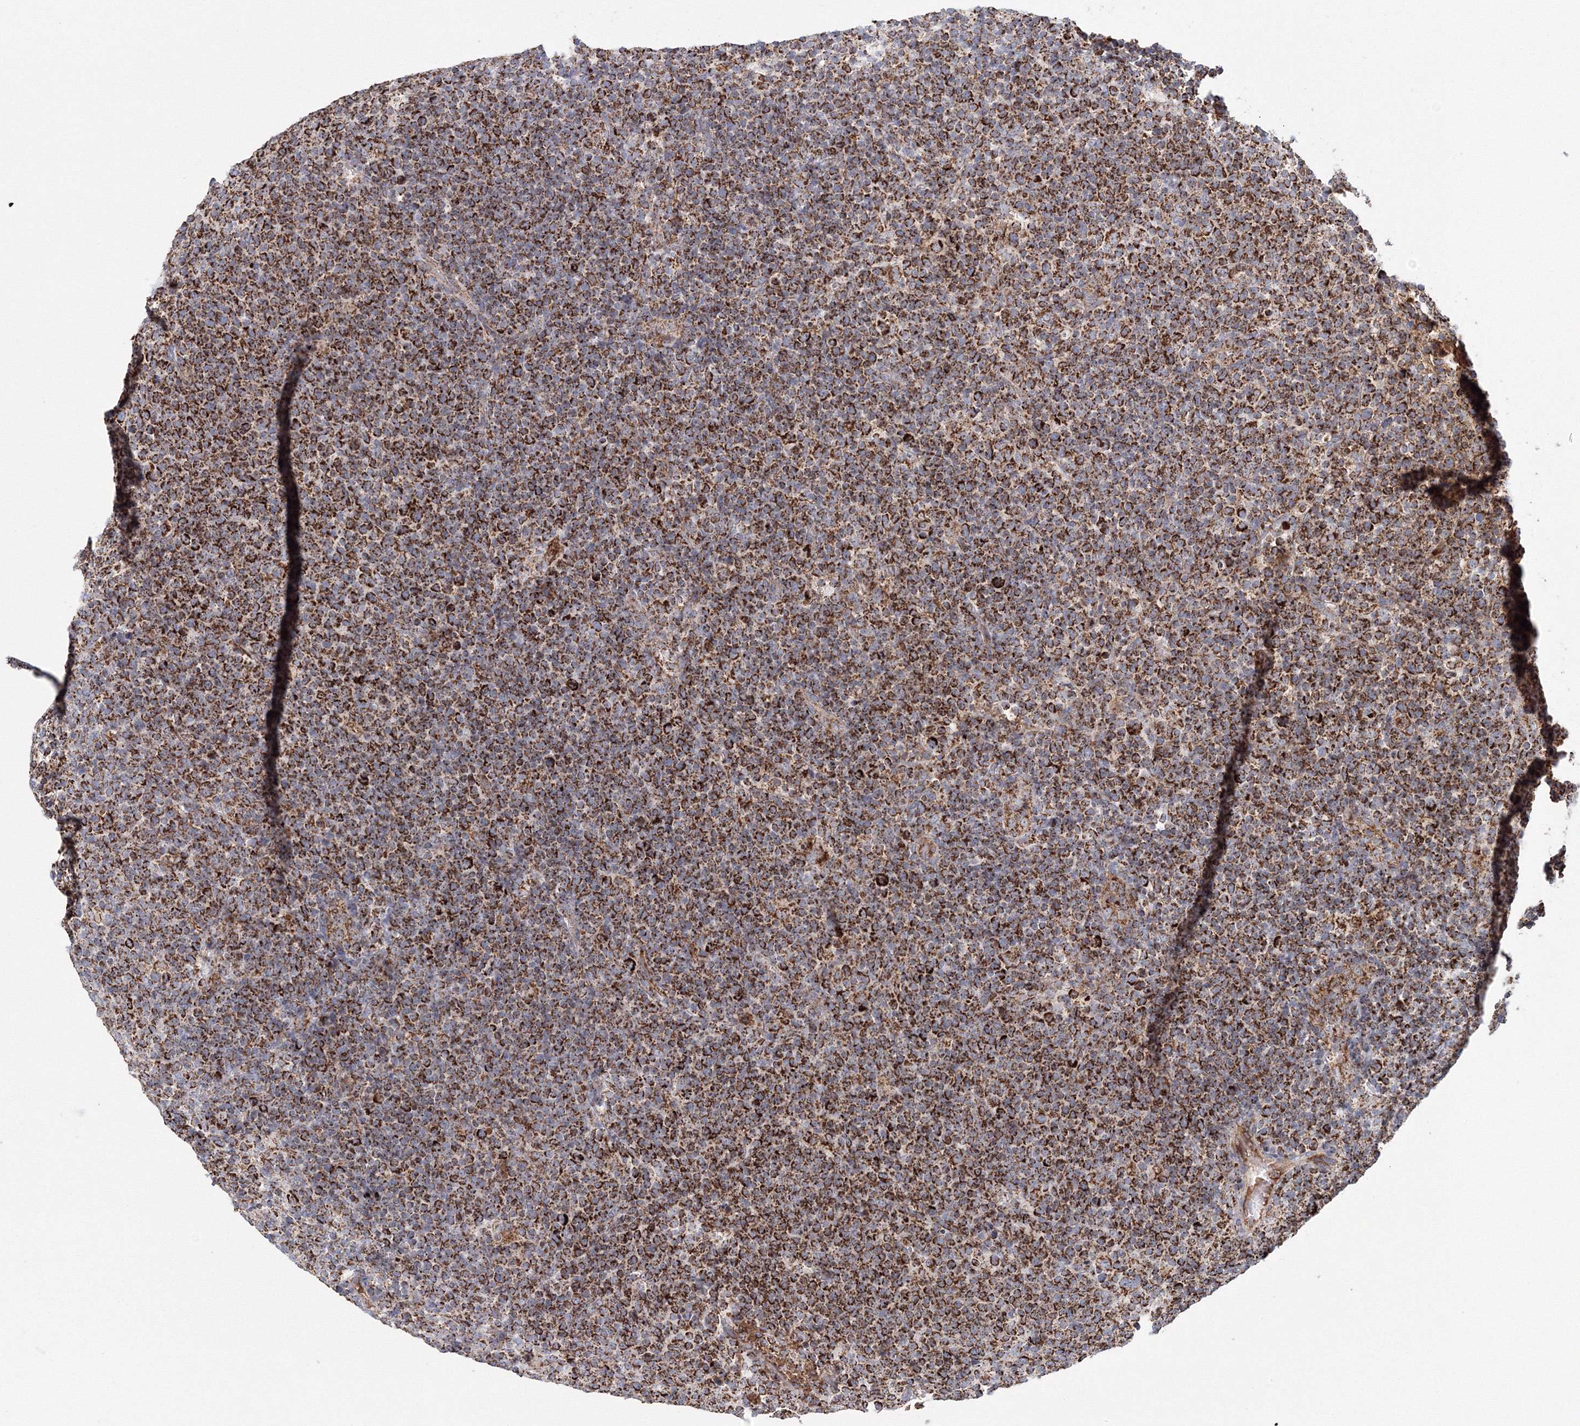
{"staining": {"intensity": "strong", "quantity": ">75%", "location": "cytoplasmic/membranous"}, "tissue": "lymphoma", "cell_type": "Tumor cells", "image_type": "cancer", "snomed": [{"axis": "morphology", "description": "Malignant lymphoma, non-Hodgkin's type, High grade"}, {"axis": "topography", "description": "Lymph node"}], "caption": "Tumor cells reveal strong cytoplasmic/membranous staining in about >75% of cells in high-grade malignant lymphoma, non-Hodgkin's type.", "gene": "GRPEL1", "patient": {"sex": "male", "age": 61}}